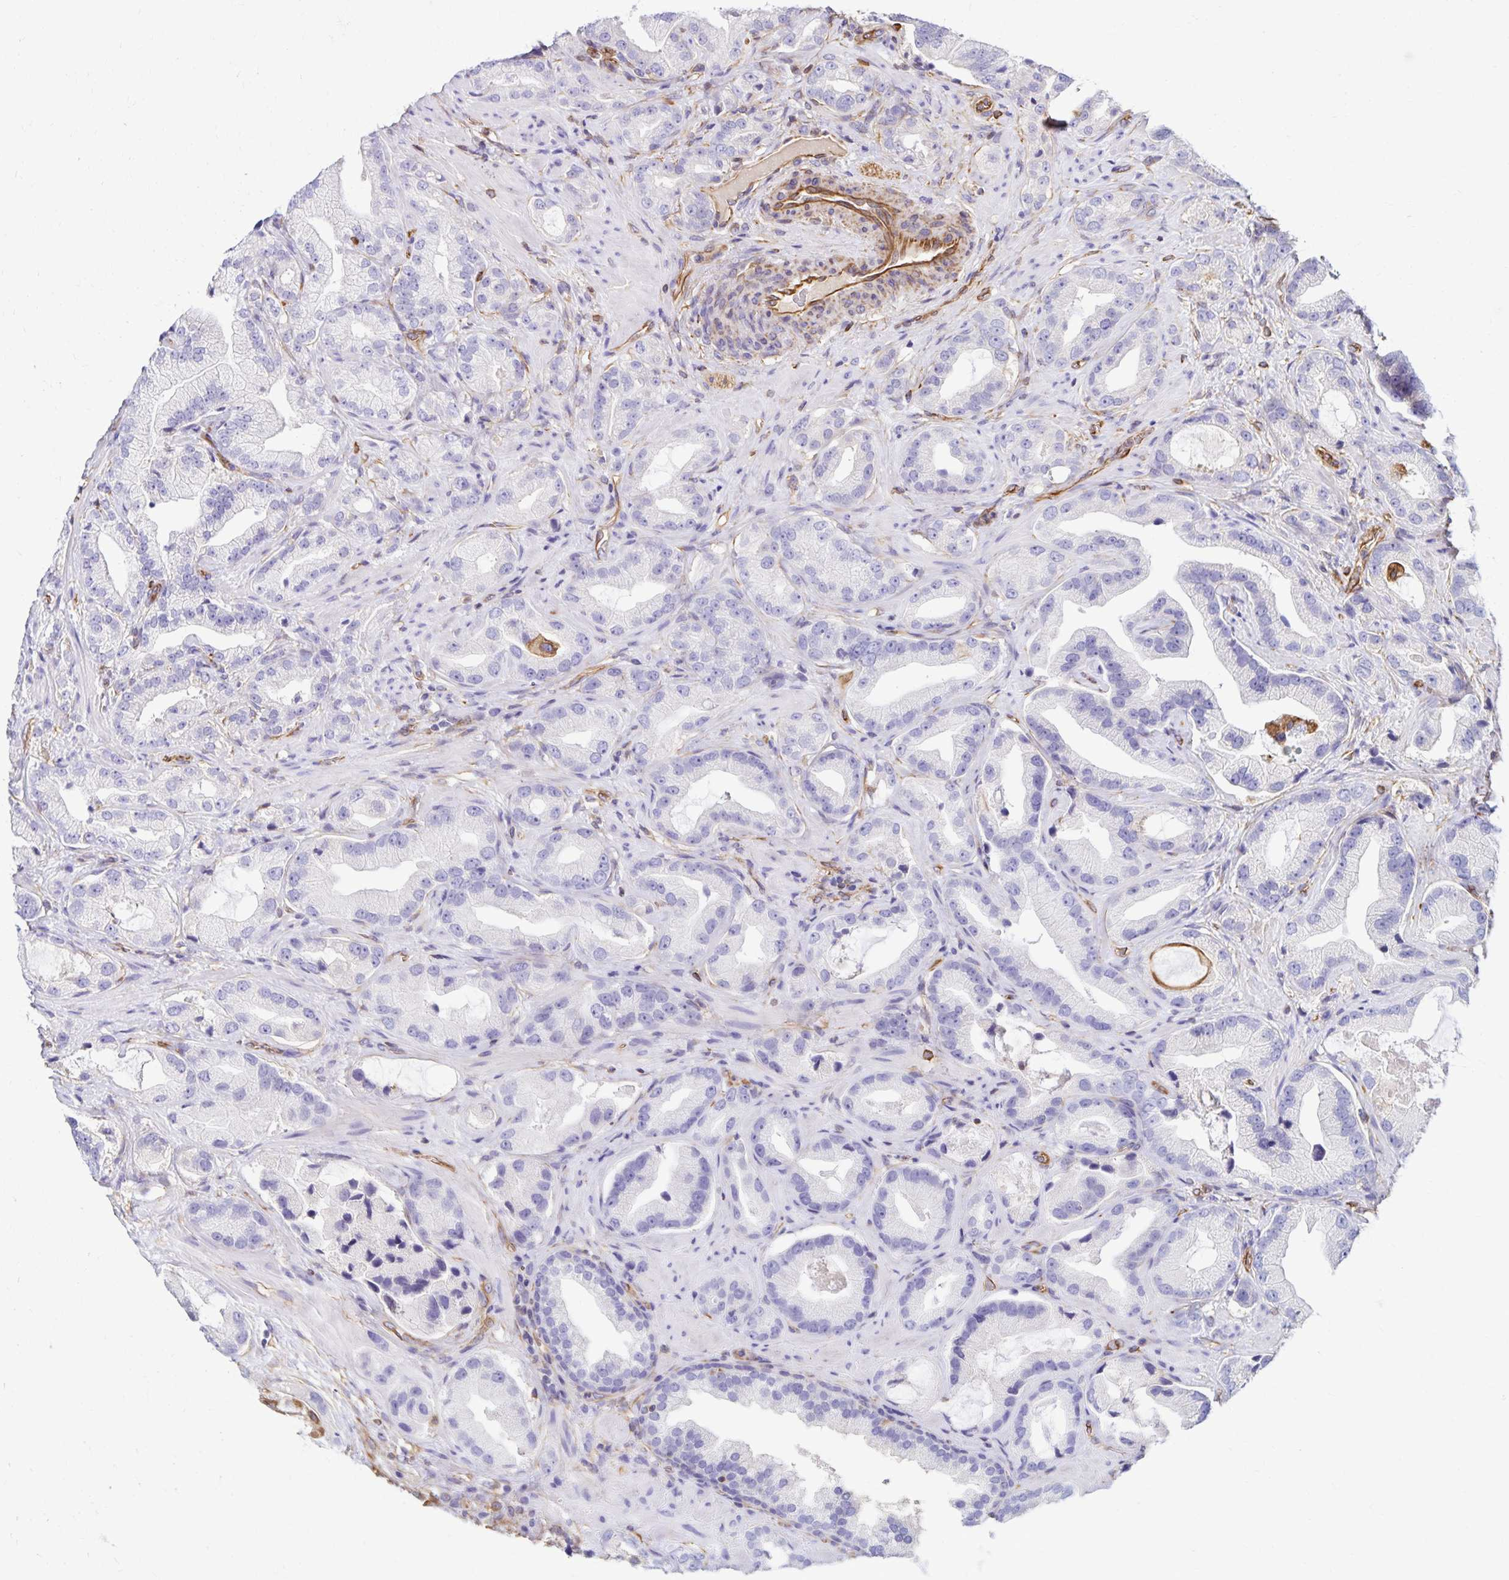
{"staining": {"intensity": "negative", "quantity": "none", "location": "none"}, "tissue": "prostate cancer", "cell_type": "Tumor cells", "image_type": "cancer", "snomed": [{"axis": "morphology", "description": "Adenocarcinoma, Low grade"}, {"axis": "topography", "description": "Prostate"}], "caption": "High magnification brightfield microscopy of prostate cancer stained with DAB (3,3'-diaminobenzidine) (brown) and counterstained with hematoxylin (blue): tumor cells show no significant staining.", "gene": "TRPV6", "patient": {"sex": "male", "age": 62}}